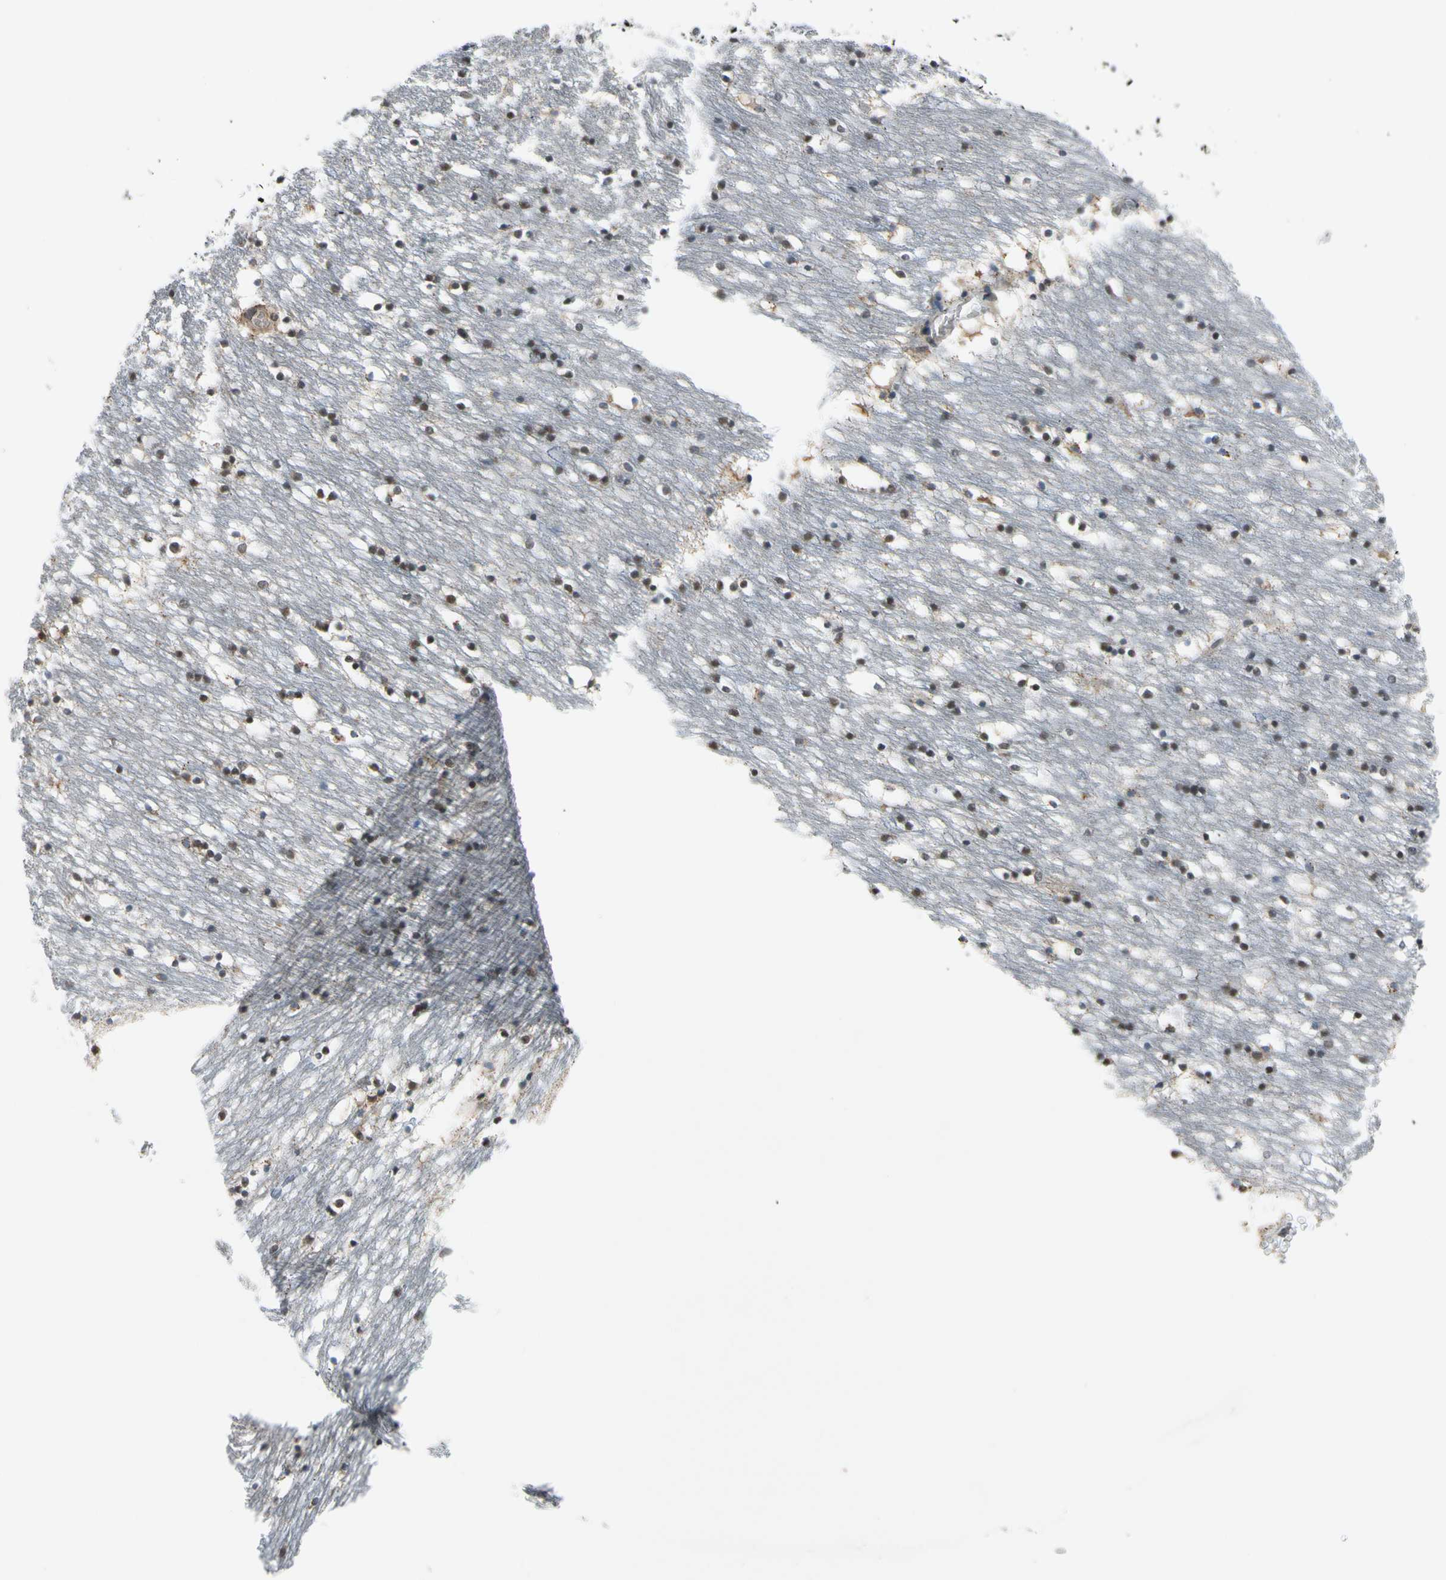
{"staining": {"intensity": "strong", "quantity": ">75%", "location": "nuclear"}, "tissue": "caudate", "cell_type": "Glial cells", "image_type": "normal", "snomed": [{"axis": "morphology", "description": "Normal tissue, NOS"}, {"axis": "topography", "description": "Lateral ventricle wall"}], "caption": "Immunohistochemical staining of unremarkable caudate exhibits high levels of strong nuclear expression in about >75% of glial cells.", "gene": "TAF12", "patient": {"sex": "male", "age": 45}}